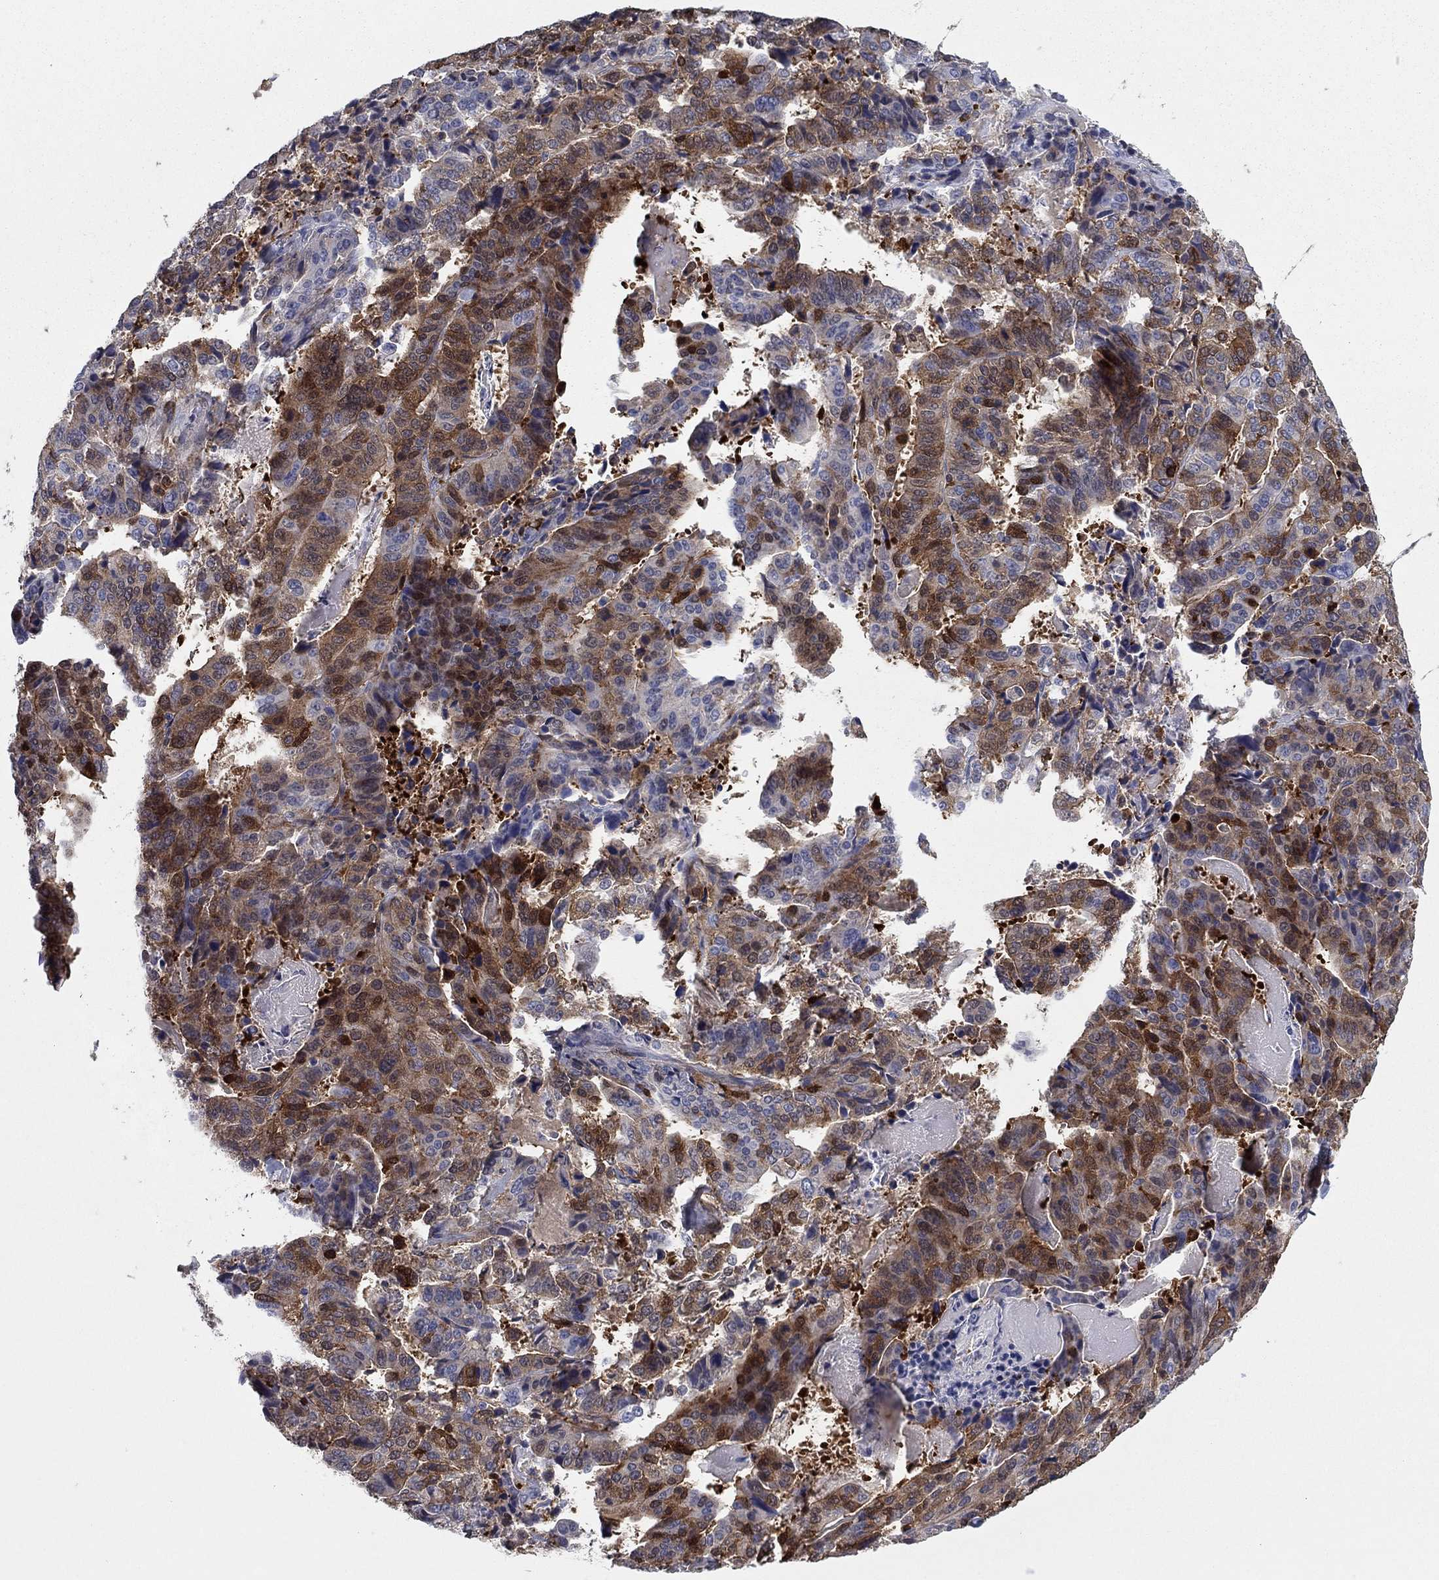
{"staining": {"intensity": "strong", "quantity": "25%-75%", "location": "cytoplasmic/membranous"}, "tissue": "stomach cancer", "cell_type": "Tumor cells", "image_type": "cancer", "snomed": [{"axis": "morphology", "description": "Adenocarcinoma, NOS"}, {"axis": "topography", "description": "Stomach"}], "caption": "This is an image of IHC staining of adenocarcinoma (stomach), which shows strong expression in the cytoplasmic/membranous of tumor cells.", "gene": "STMN1", "patient": {"sex": "male", "age": 48}}